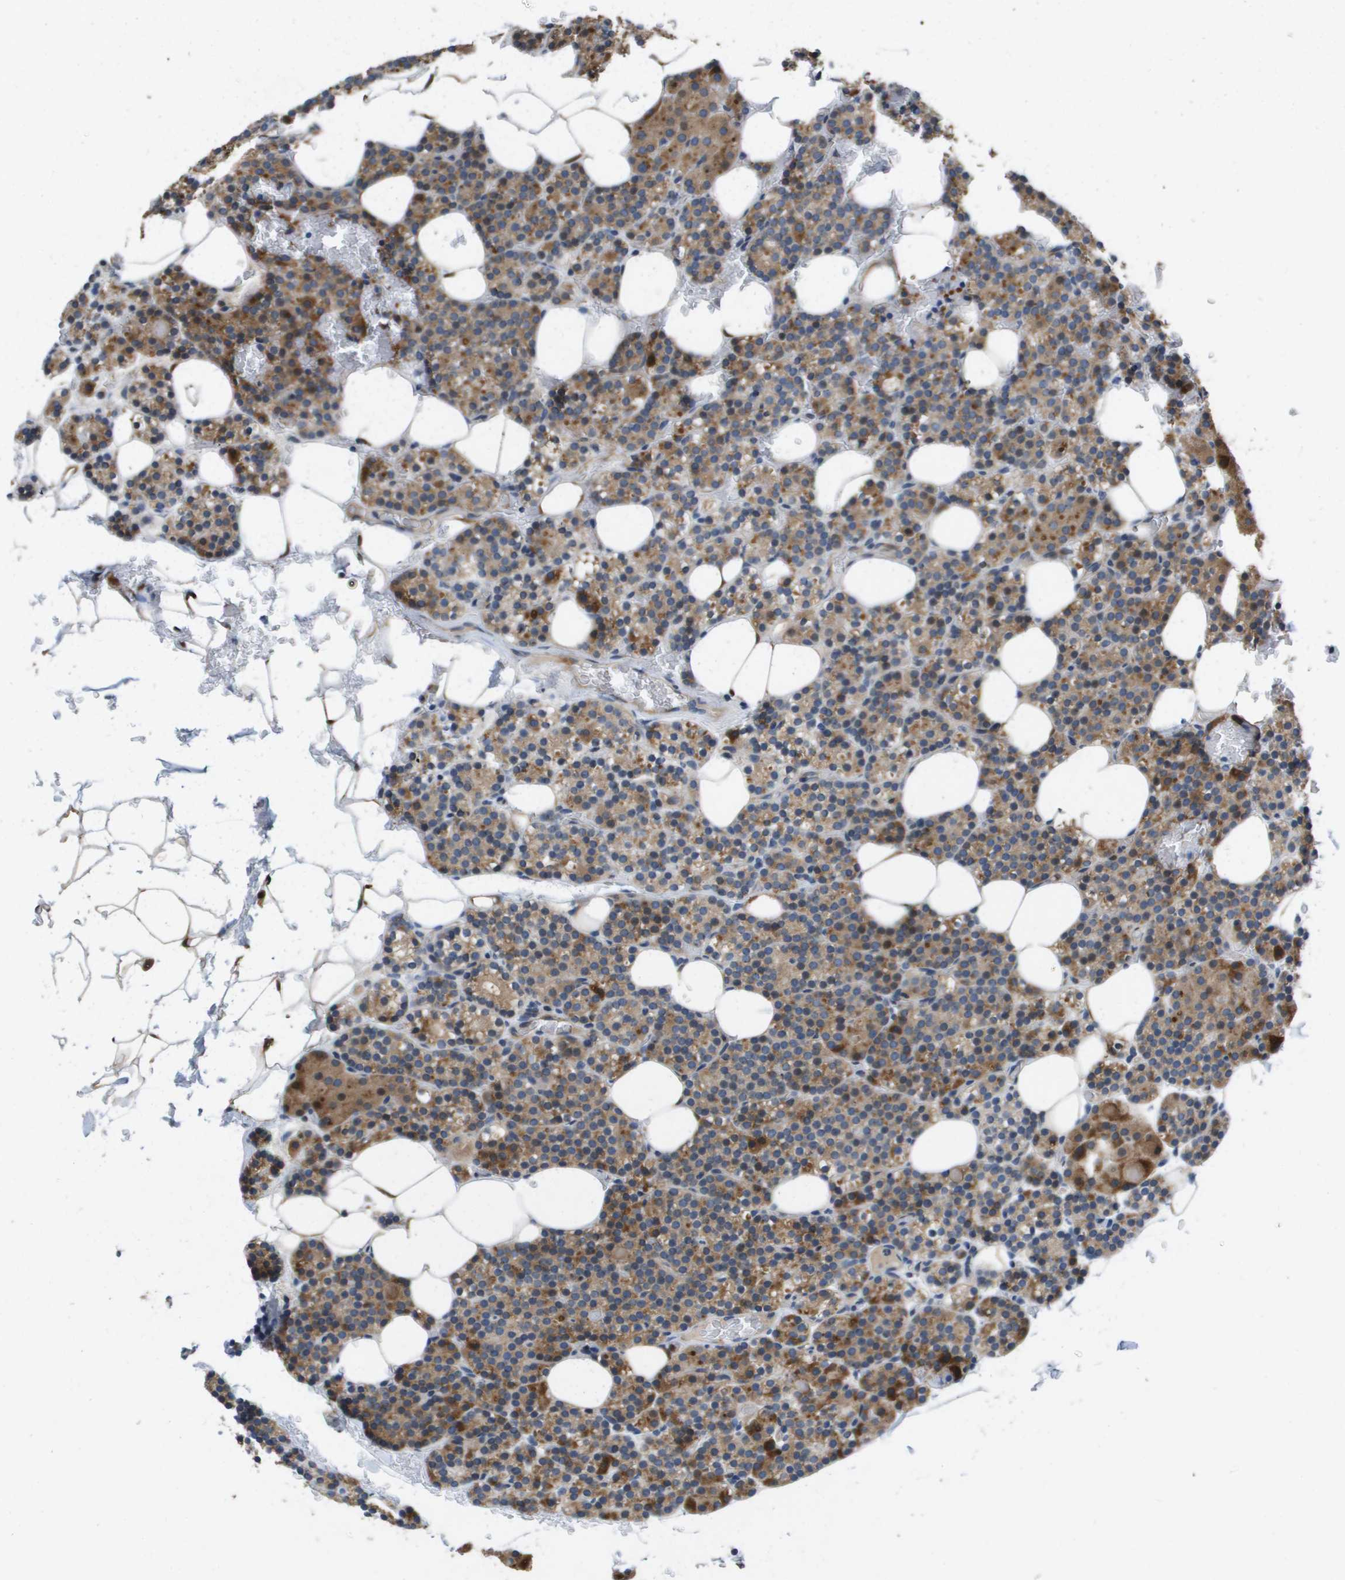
{"staining": {"intensity": "moderate", "quantity": ">75%", "location": "cytoplasmic/membranous"}, "tissue": "parathyroid gland", "cell_type": "Glandular cells", "image_type": "normal", "snomed": [{"axis": "morphology", "description": "Normal tissue, NOS"}, {"axis": "morphology", "description": "Inflammation chronic"}, {"axis": "morphology", "description": "Goiter, colloid"}, {"axis": "topography", "description": "Thyroid gland"}, {"axis": "topography", "description": "Parathyroid gland"}], "caption": "Moderate cytoplasmic/membranous protein positivity is seen in approximately >75% of glandular cells in parathyroid gland.", "gene": "ENTPD2", "patient": {"sex": "male", "age": 65}}